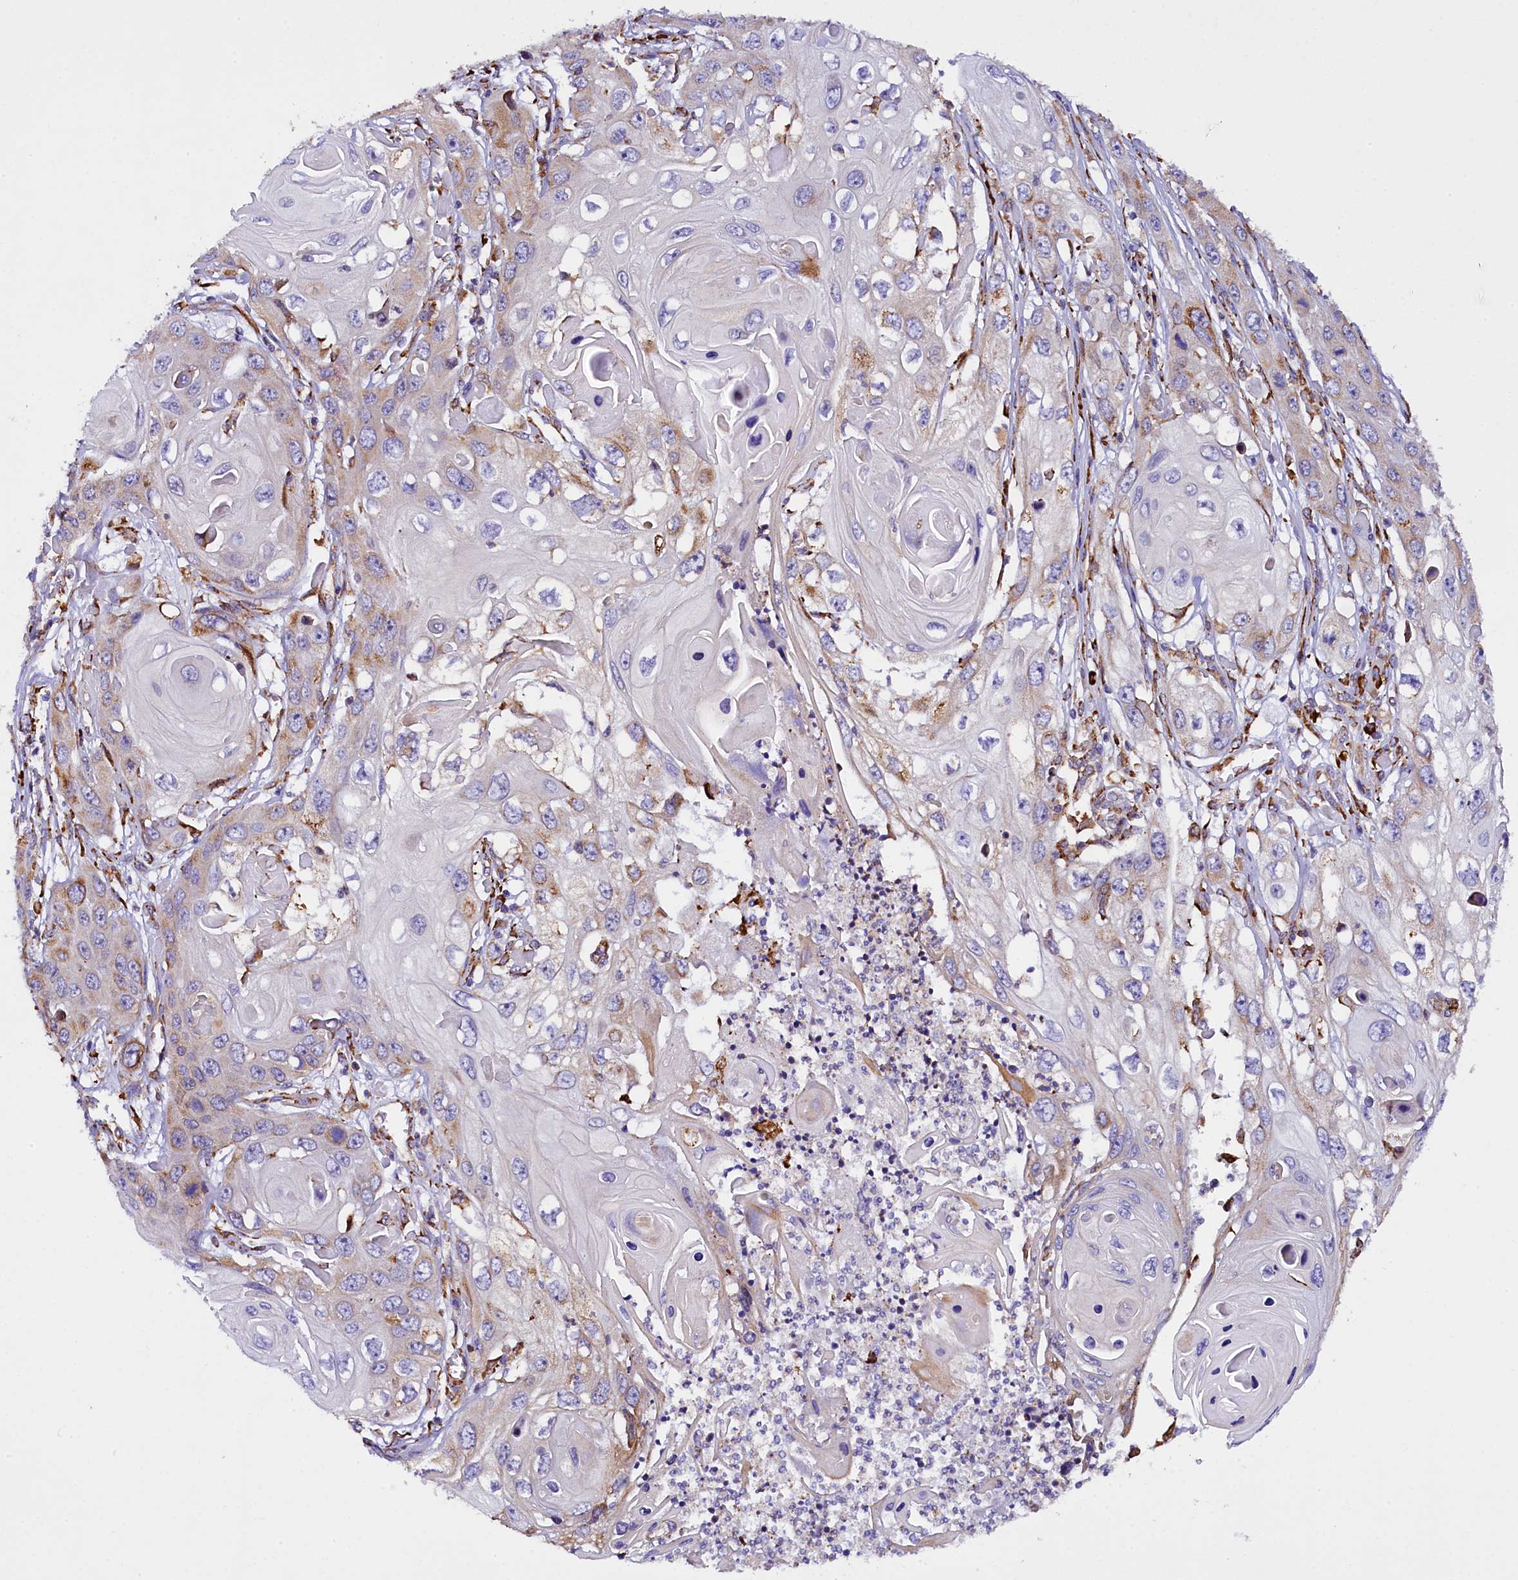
{"staining": {"intensity": "weak", "quantity": "<25%", "location": "cytoplasmic/membranous"}, "tissue": "skin cancer", "cell_type": "Tumor cells", "image_type": "cancer", "snomed": [{"axis": "morphology", "description": "Squamous cell carcinoma, NOS"}, {"axis": "topography", "description": "Skin"}], "caption": "Human skin cancer stained for a protein using immunohistochemistry (IHC) demonstrates no staining in tumor cells.", "gene": "CAPS2", "patient": {"sex": "male", "age": 55}}